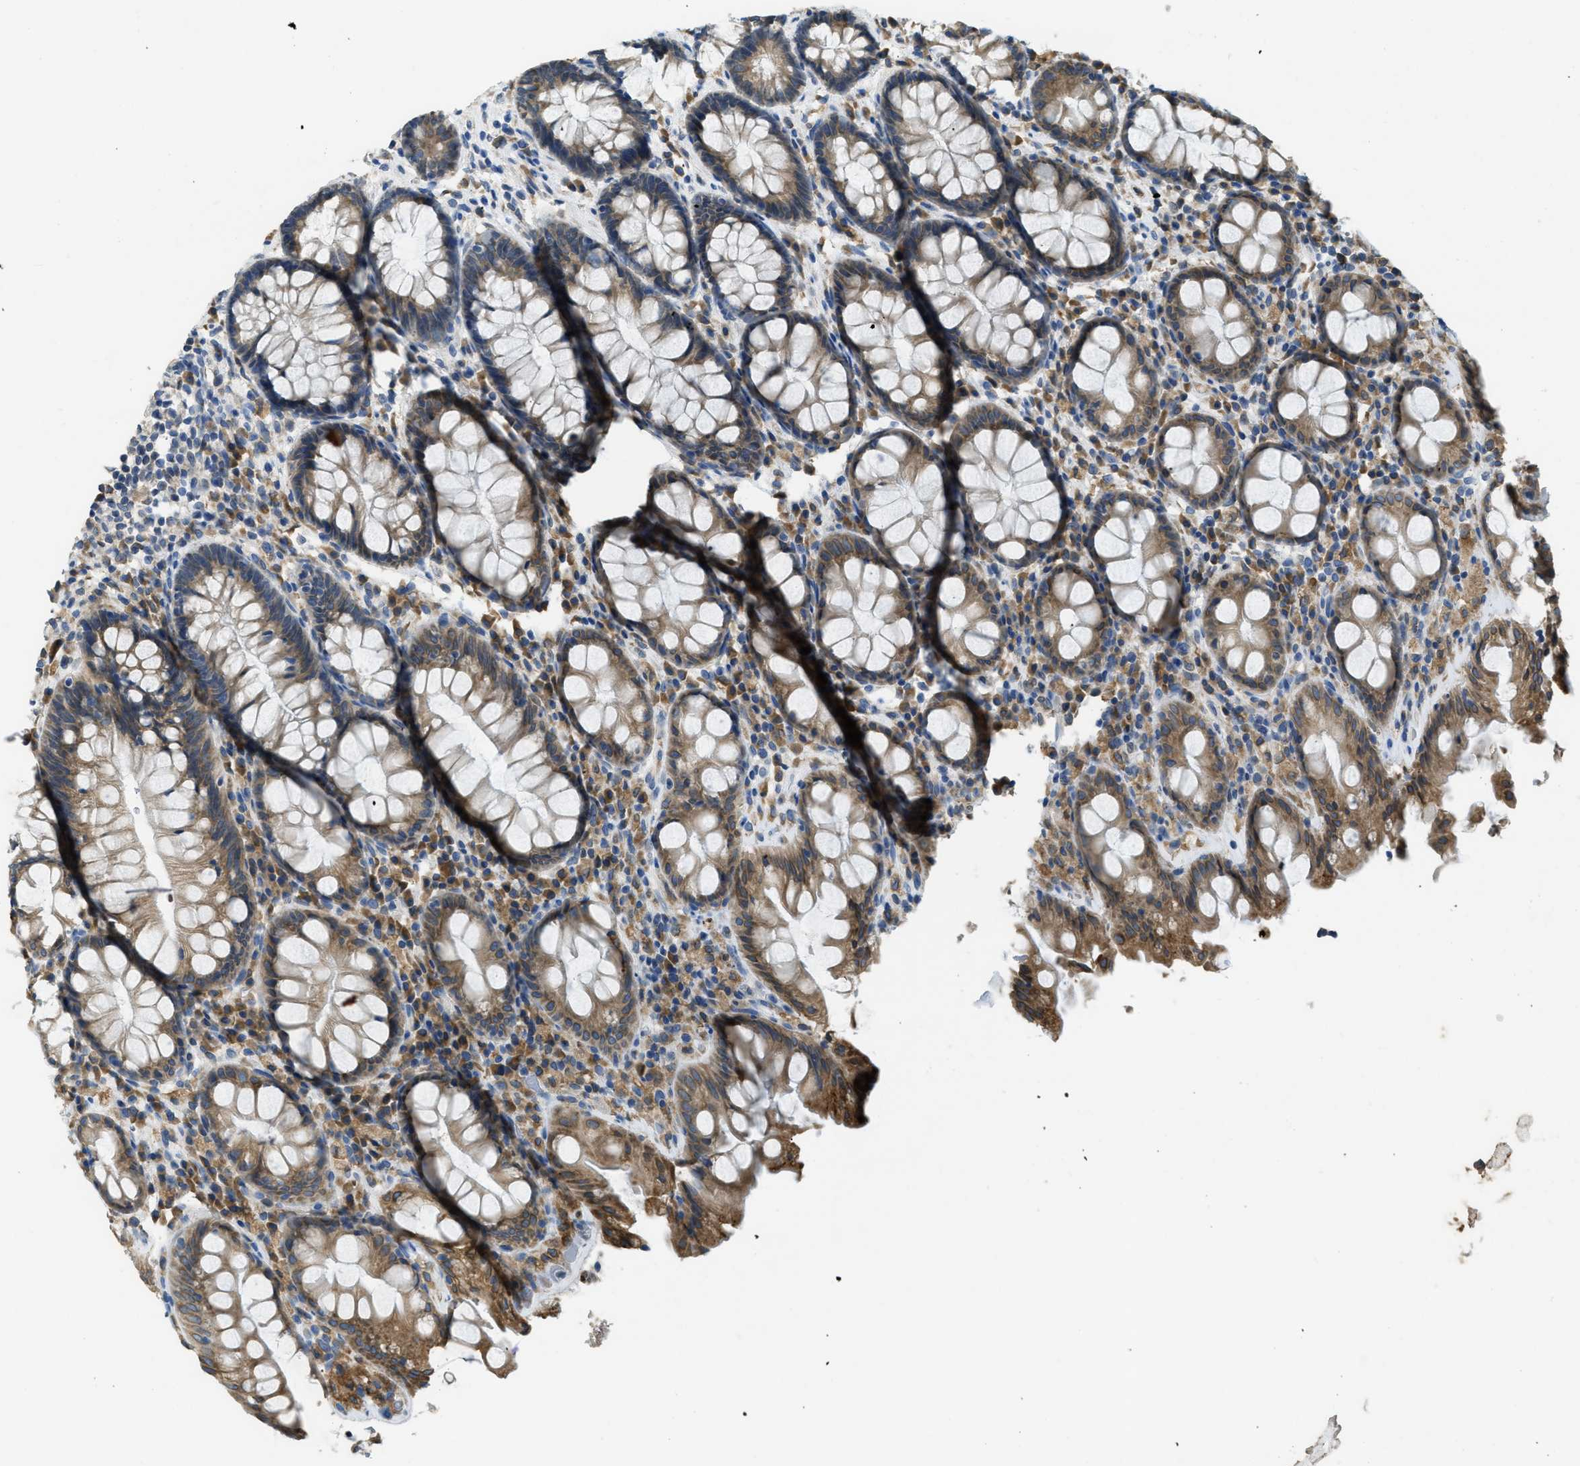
{"staining": {"intensity": "moderate", "quantity": ">75%", "location": "cytoplasmic/membranous"}, "tissue": "rectum", "cell_type": "Glandular cells", "image_type": "normal", "snomed": [{"axis": "morphology", "description": "Normal tissue, NOS"}, {"axis": "topography", "description": "Rectum"}], "caption": "High-magnification brightfield microscopy of unremarkable rectum stained with DAB (brown) and counterstained with hematoxylin (blue). glandular cells exhibit moderate cytoplasmic/membranous positivity is seen in approximately>75% of cells. (Brightfield microscopy of DAB IHC at high magnification).", "gene": "MPDU1", "patient": {"sex": "male", "age": 64}}